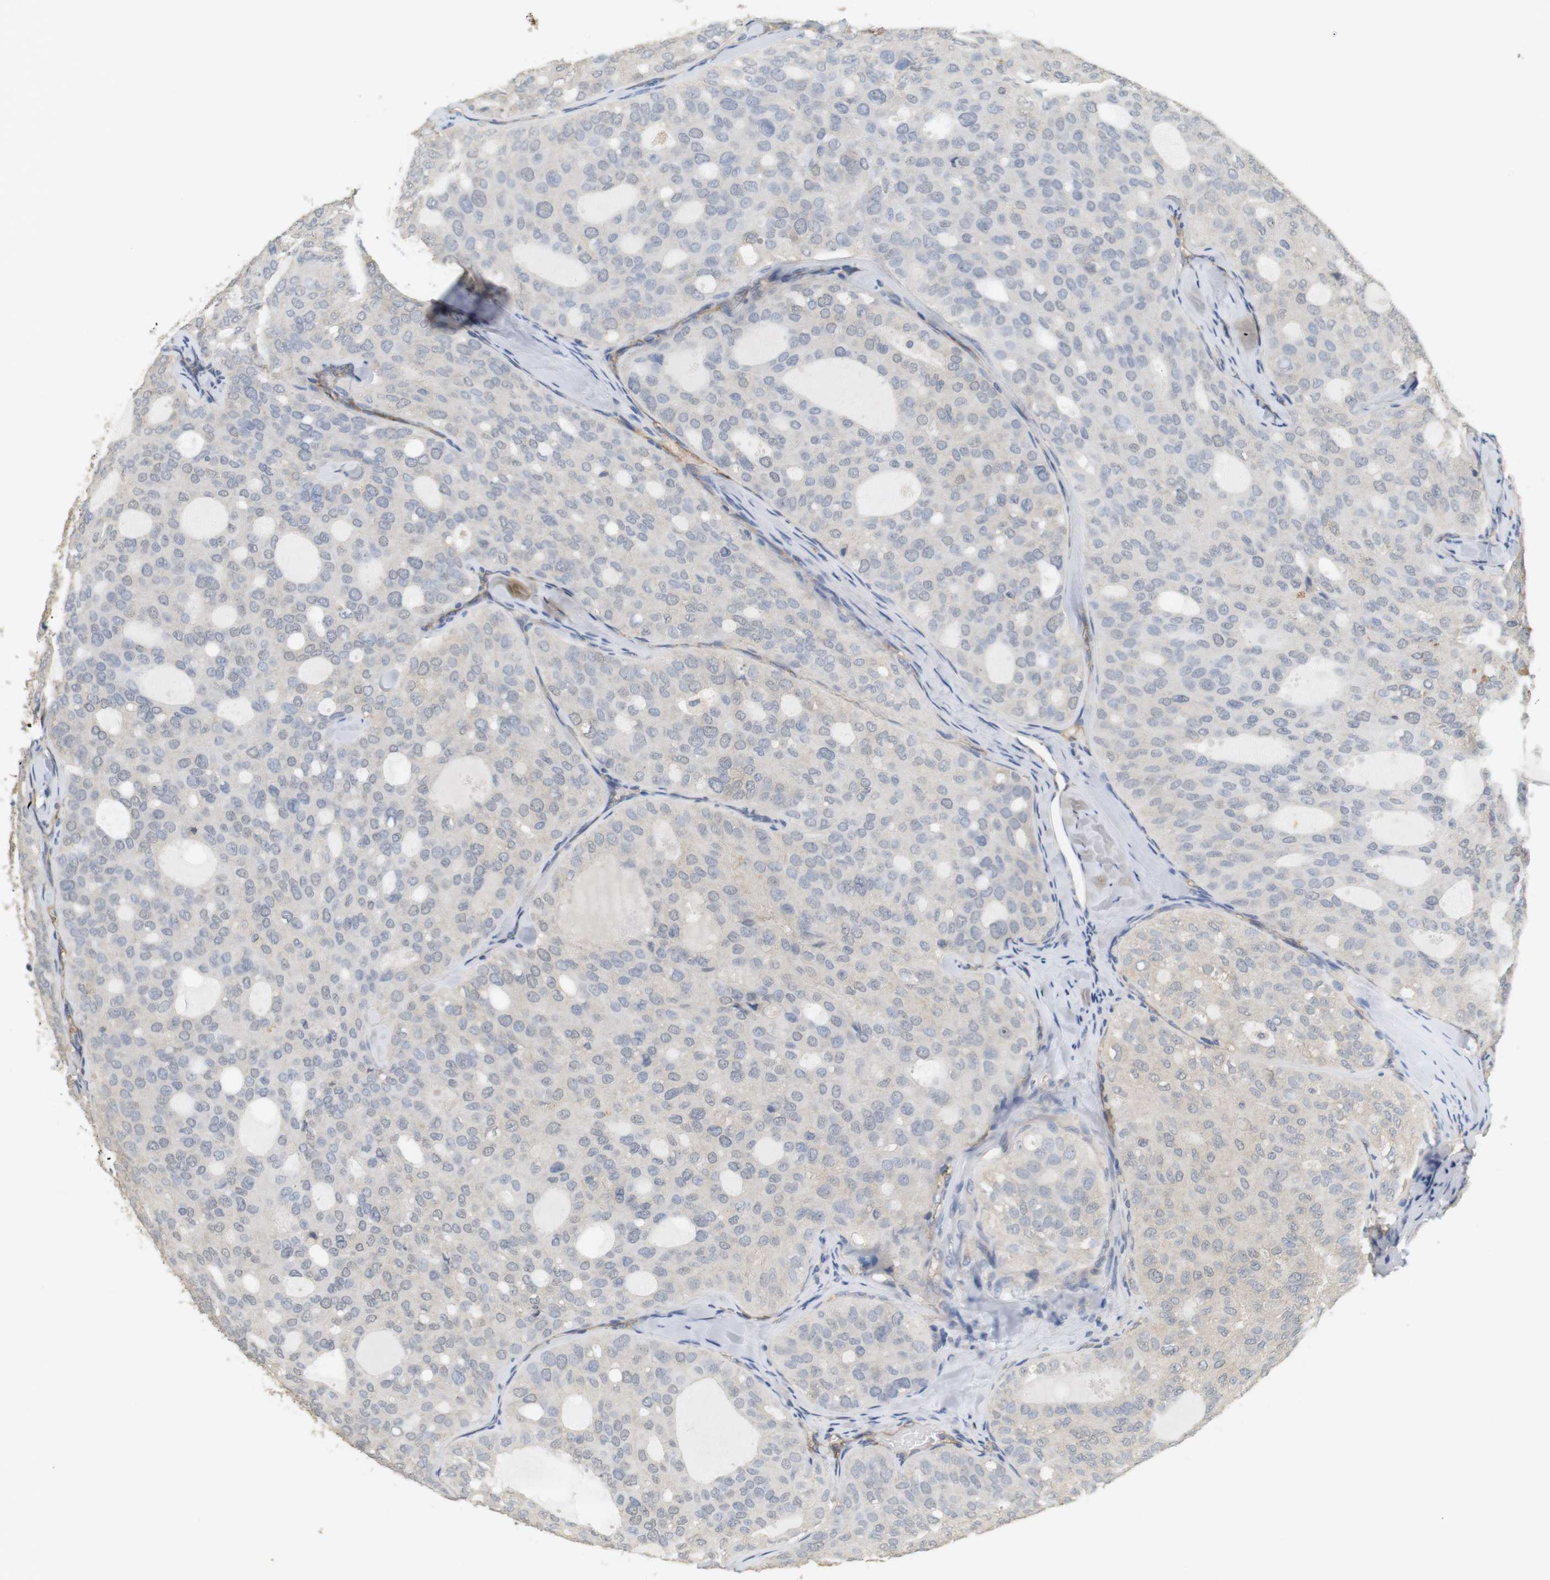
{"staining": {"intensity": "negative", "quantity": "none", "location": "none"}, "tissue": "thyroid cancer", "cell_type": "Tumor cells", "image_type": "cancer", "snomed": [{"axis": "morphology", "description": "Follicular adenoma carcinoma, NOS"}, {"axis": "topography", "description": "Thyroid gland"}], "caption": "A micrograph of human thyroid follicular adenoma carcinoma is negative for staining in tumor cells. (DAB (3,3'-diaminobenzidine) immunohistochemistry (IHC), high magnification).", "gene": "OSR1", "patient": {"sex": "male", "age": 75}}